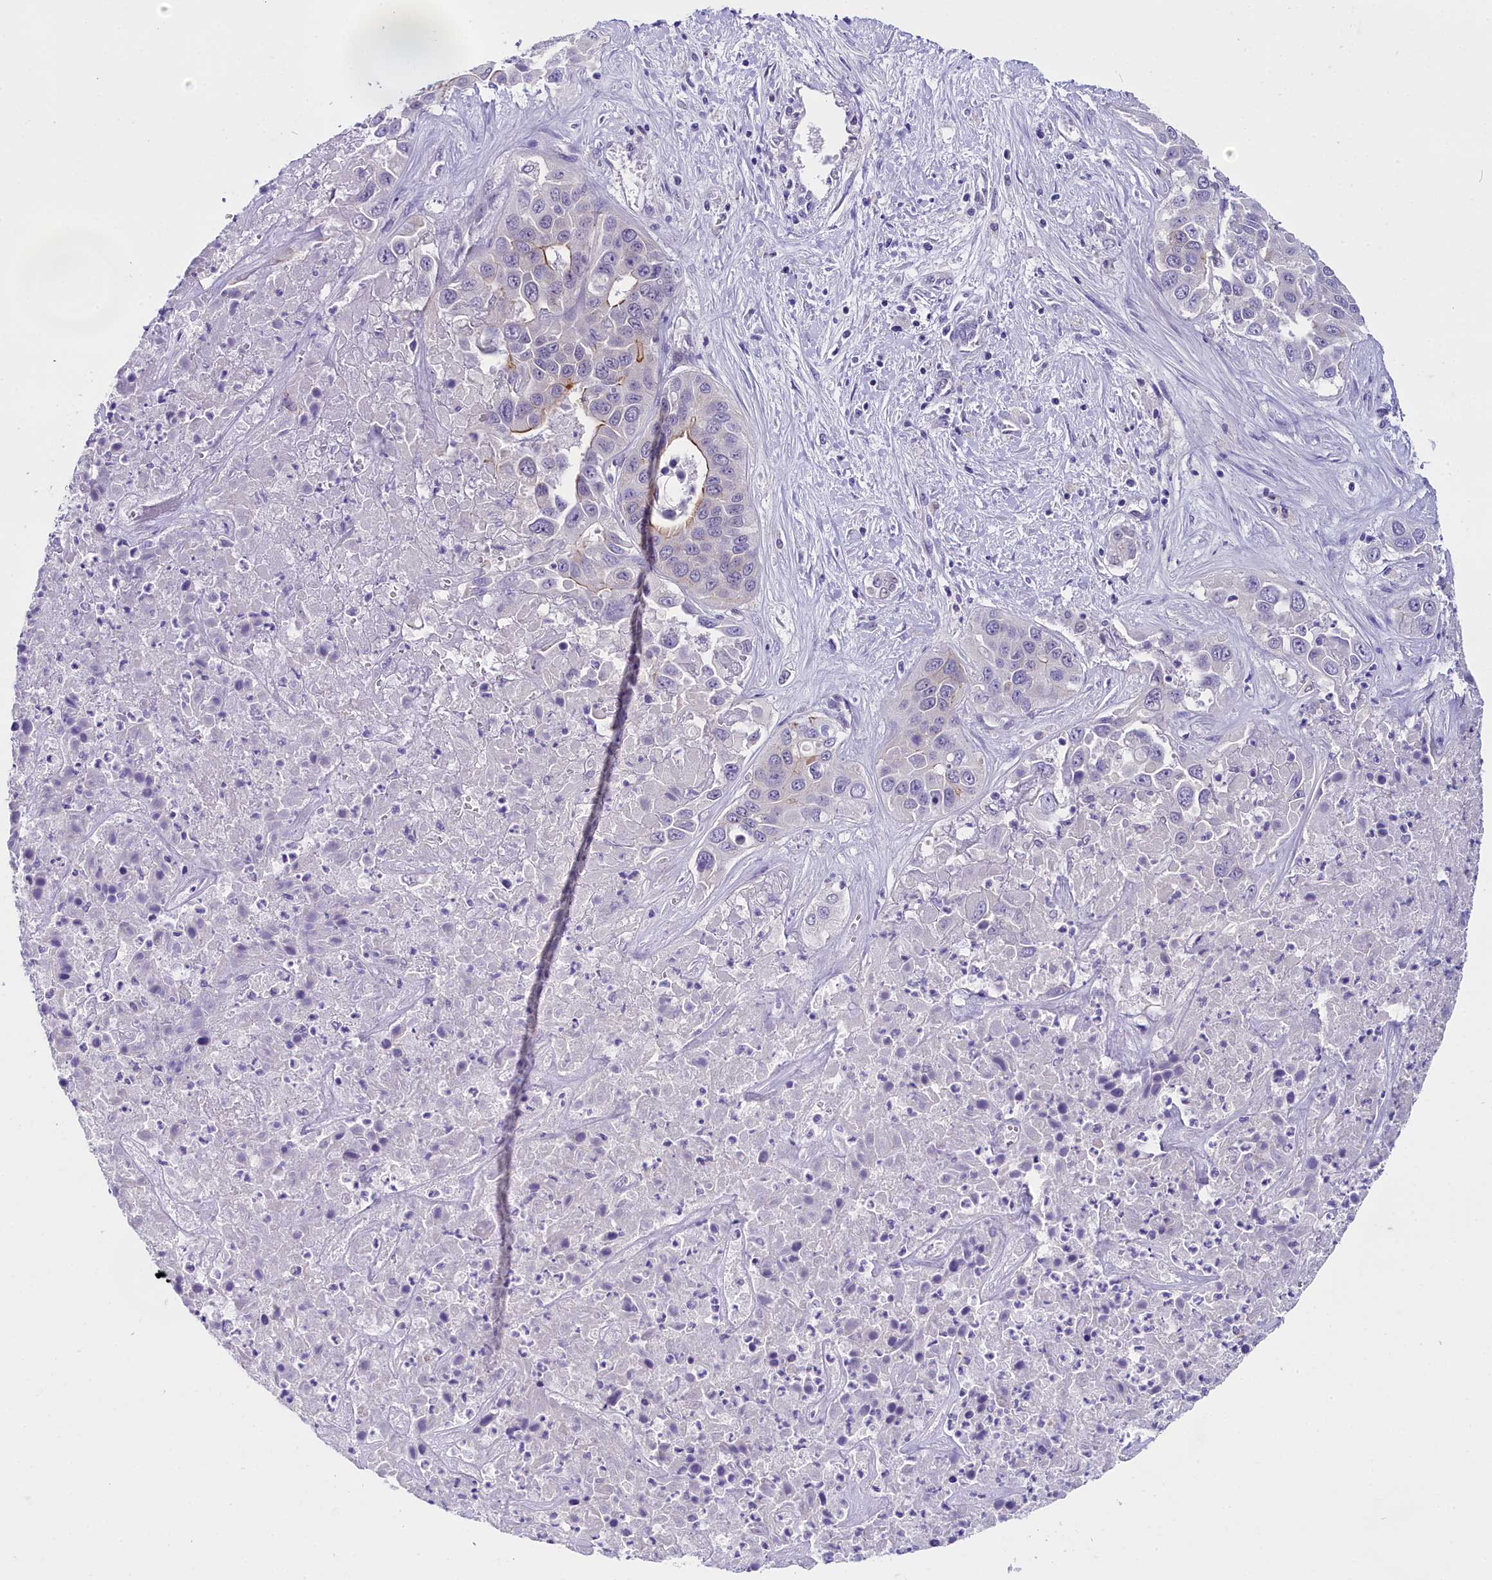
{"staining": {"intensity": "negative", "quantity": "none", "location": "none"}, "tissue": "liver cancer", "cell_type": "Tumor cells", "image_type": "cancer", "snomed": [{"axis": "morphology", "description": "Cholangiocarcinoma"}, {"axis": "topography", "description": "Liver"}], "caption": "Tumor cells show no significant protein expression in liver cancer (cholangiocarcinoma).", "gene": "OSGEP", "patient": {"sex": "female", "age": 52}}